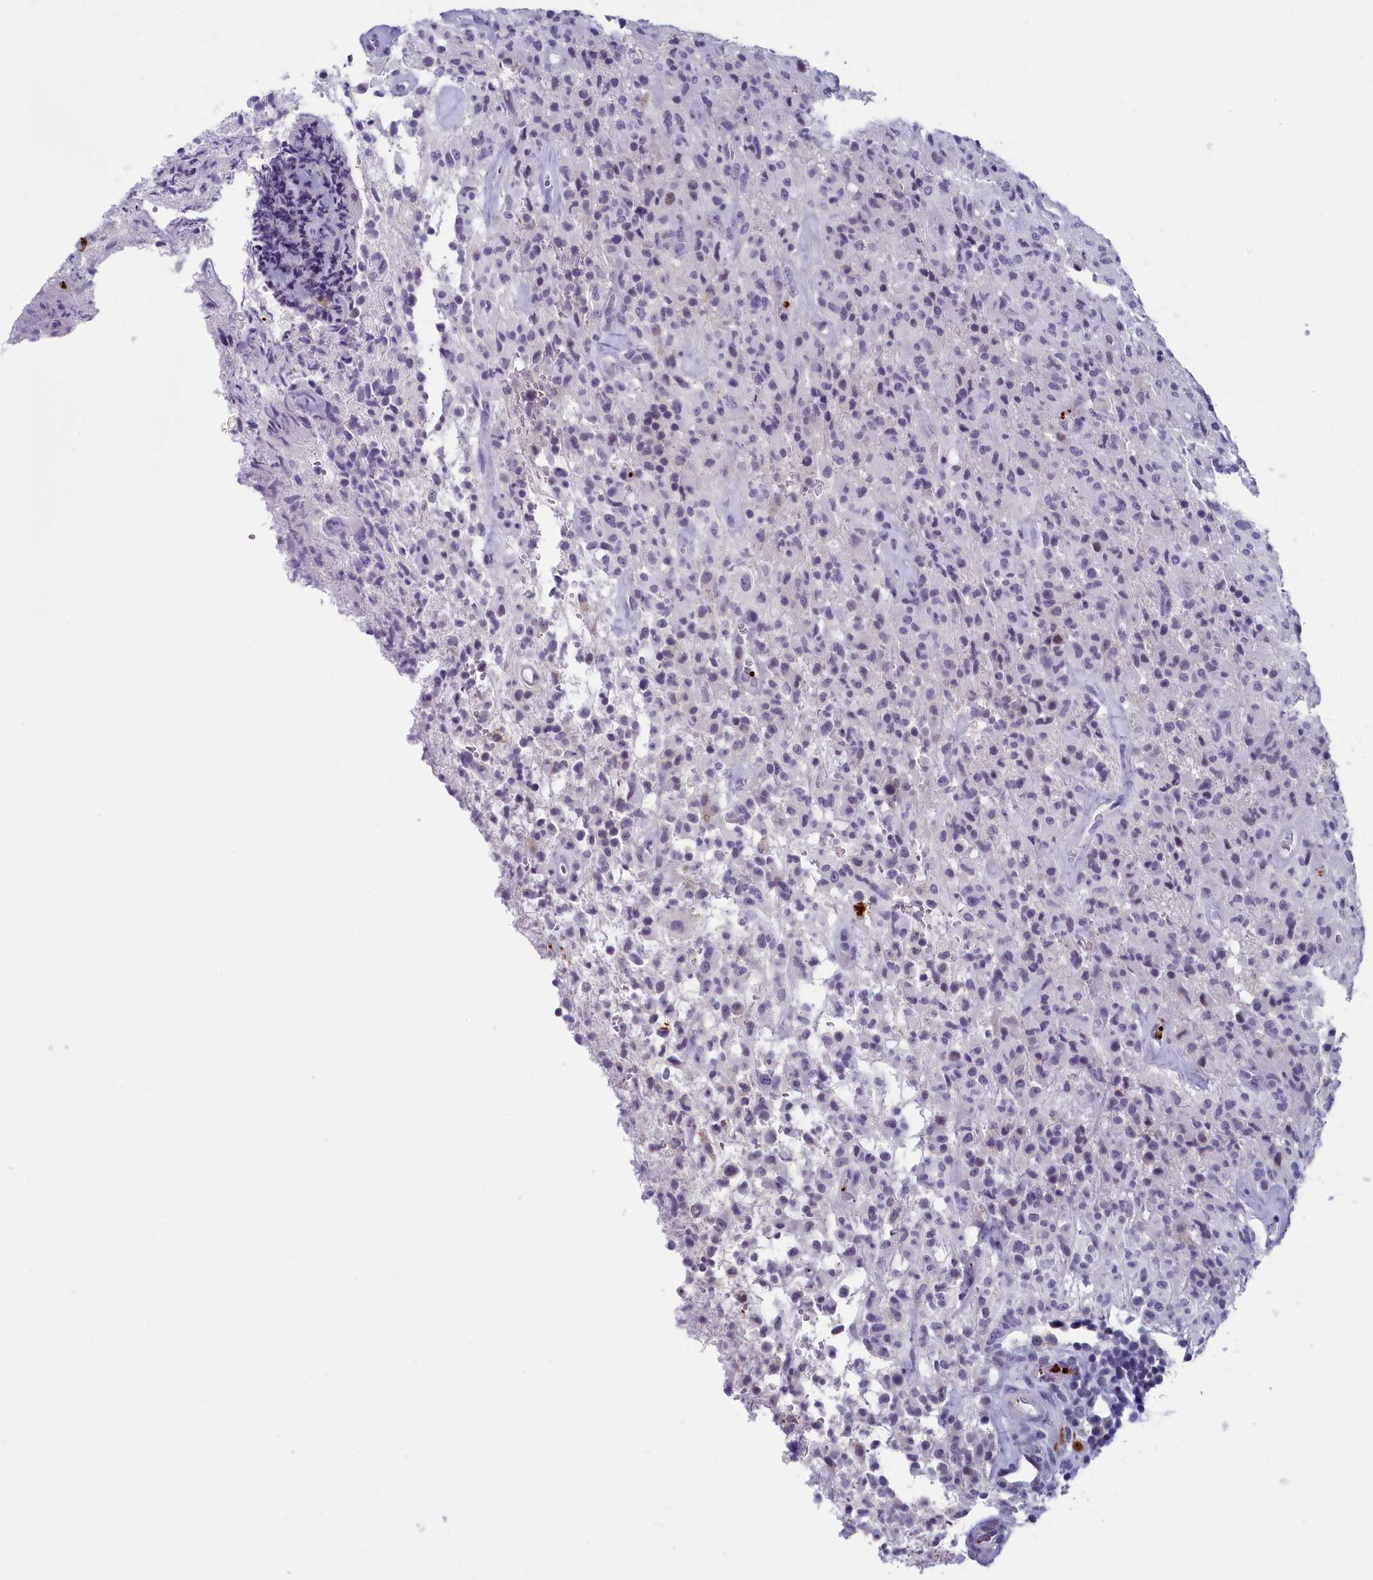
{"staining": {"intensity": "negative", "quantity": "none", "location": "none"}, "tissue": "glioma", "cell_type": "Tumor cells", "image_type": "cancer", "snomed": [{"axis": "morphology", "description": "Glioma, malignant, High grade"}, {"axis": "topography", "description": "Brain"}], "caption": "Immunohistochemistry image of neoplastic tissue: glioma stained with DAB (3,3'-diaminobenzidine) reveals no significant protein positivity in tumor cells.", "gene": "AIFM2", "patient": {"sex": "female", "age": 57}}